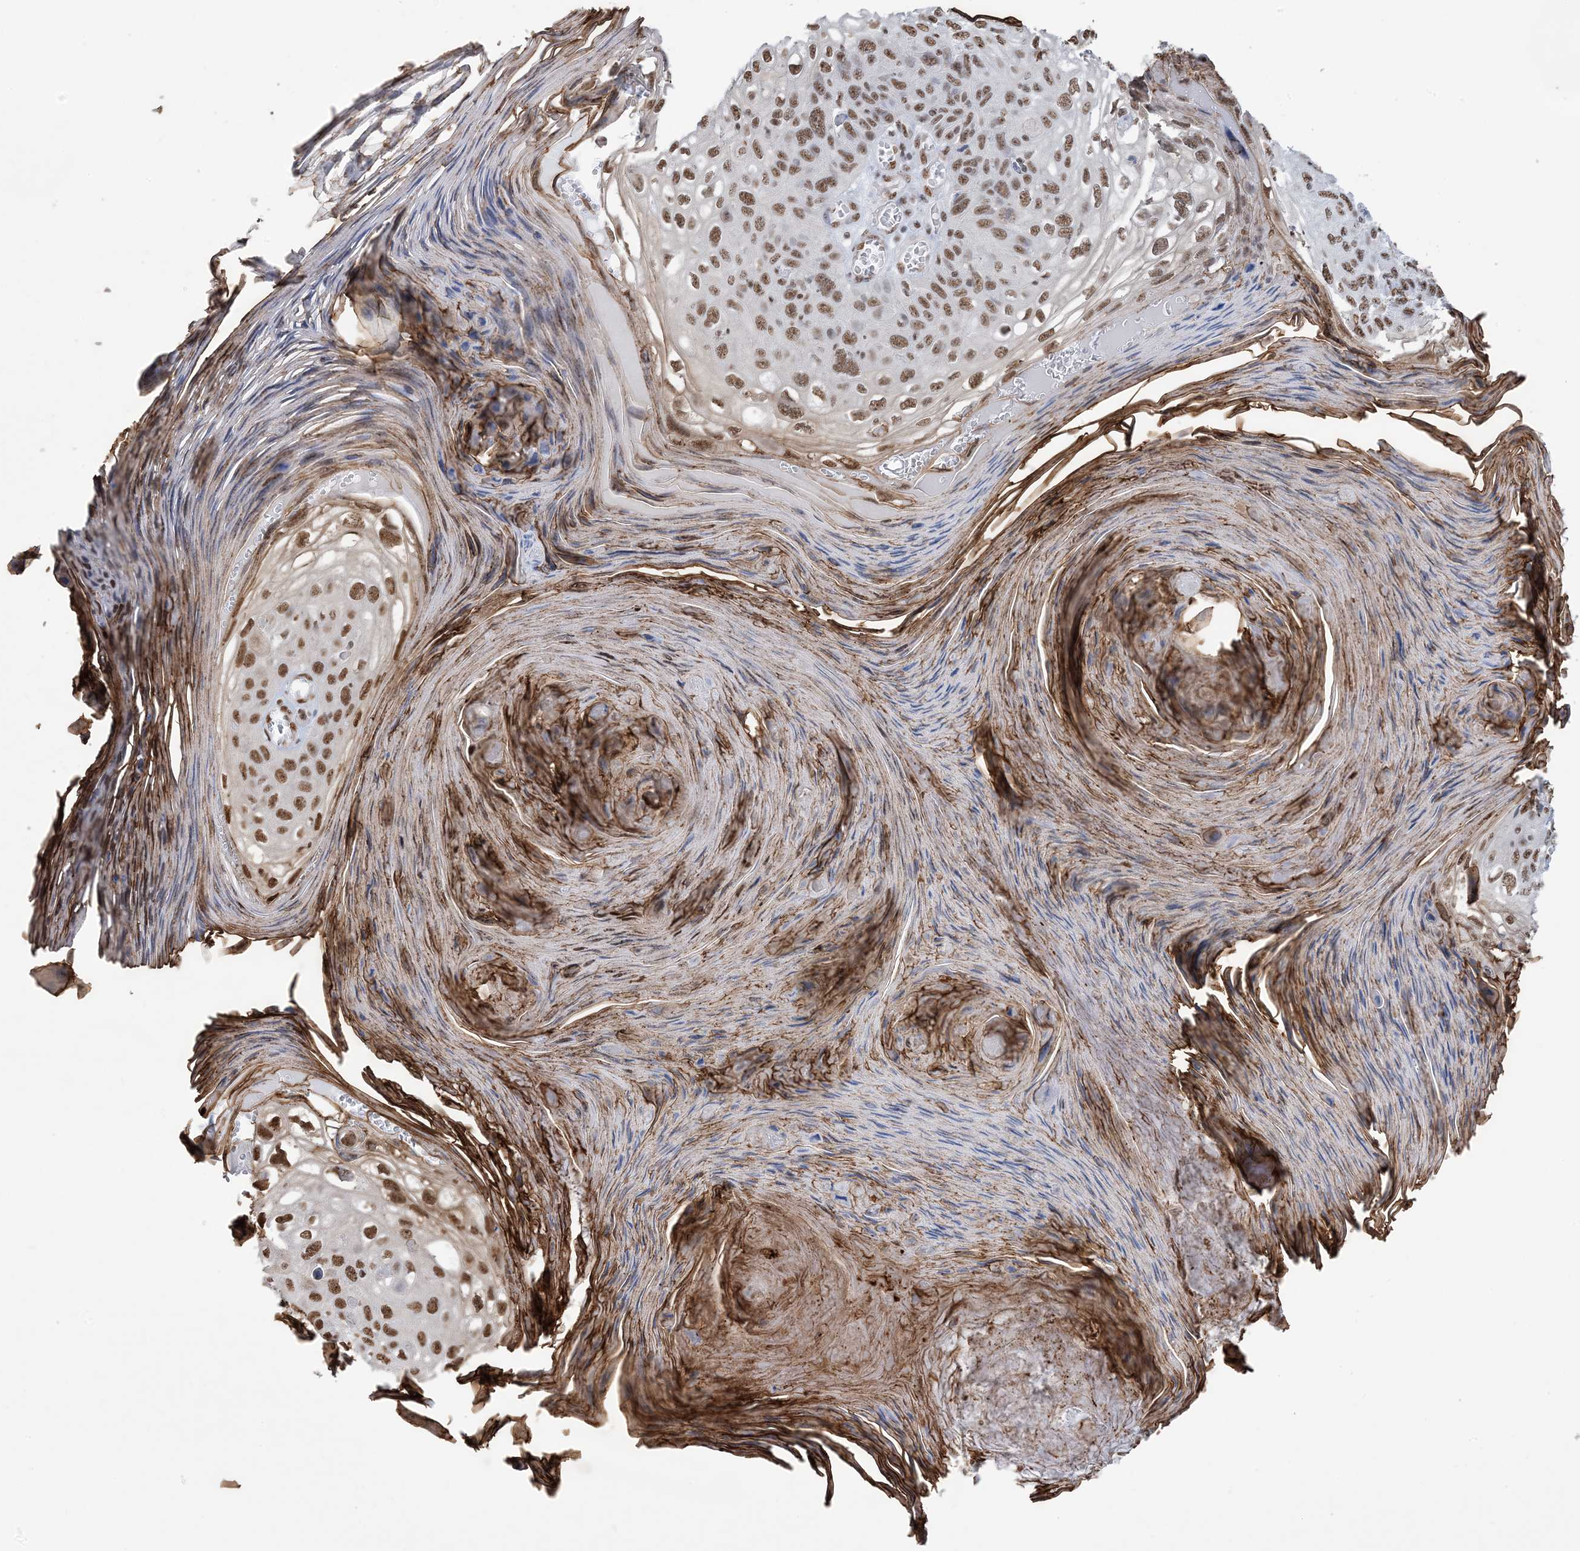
{"staining": {"intensity": "moderate", "quantity": ">75%", "location": "nuclear"}, "tissue": "skin cancer", "cell_type": "Tumor cells", "image_type": "cancer", "snomed": [{"axis": "morphology", "description": "Squamous cell carcinoma, NOS"}, {"axis": "topography", "description": "Skin"}], "caption": "A micrograph of skin cancer (squamous cell carcinoma) stained for a protein displays moderate nuclear brown staining in tumor cells.", "gene": "ZNF792", "patient": {"sex": "female", "age": 90}}